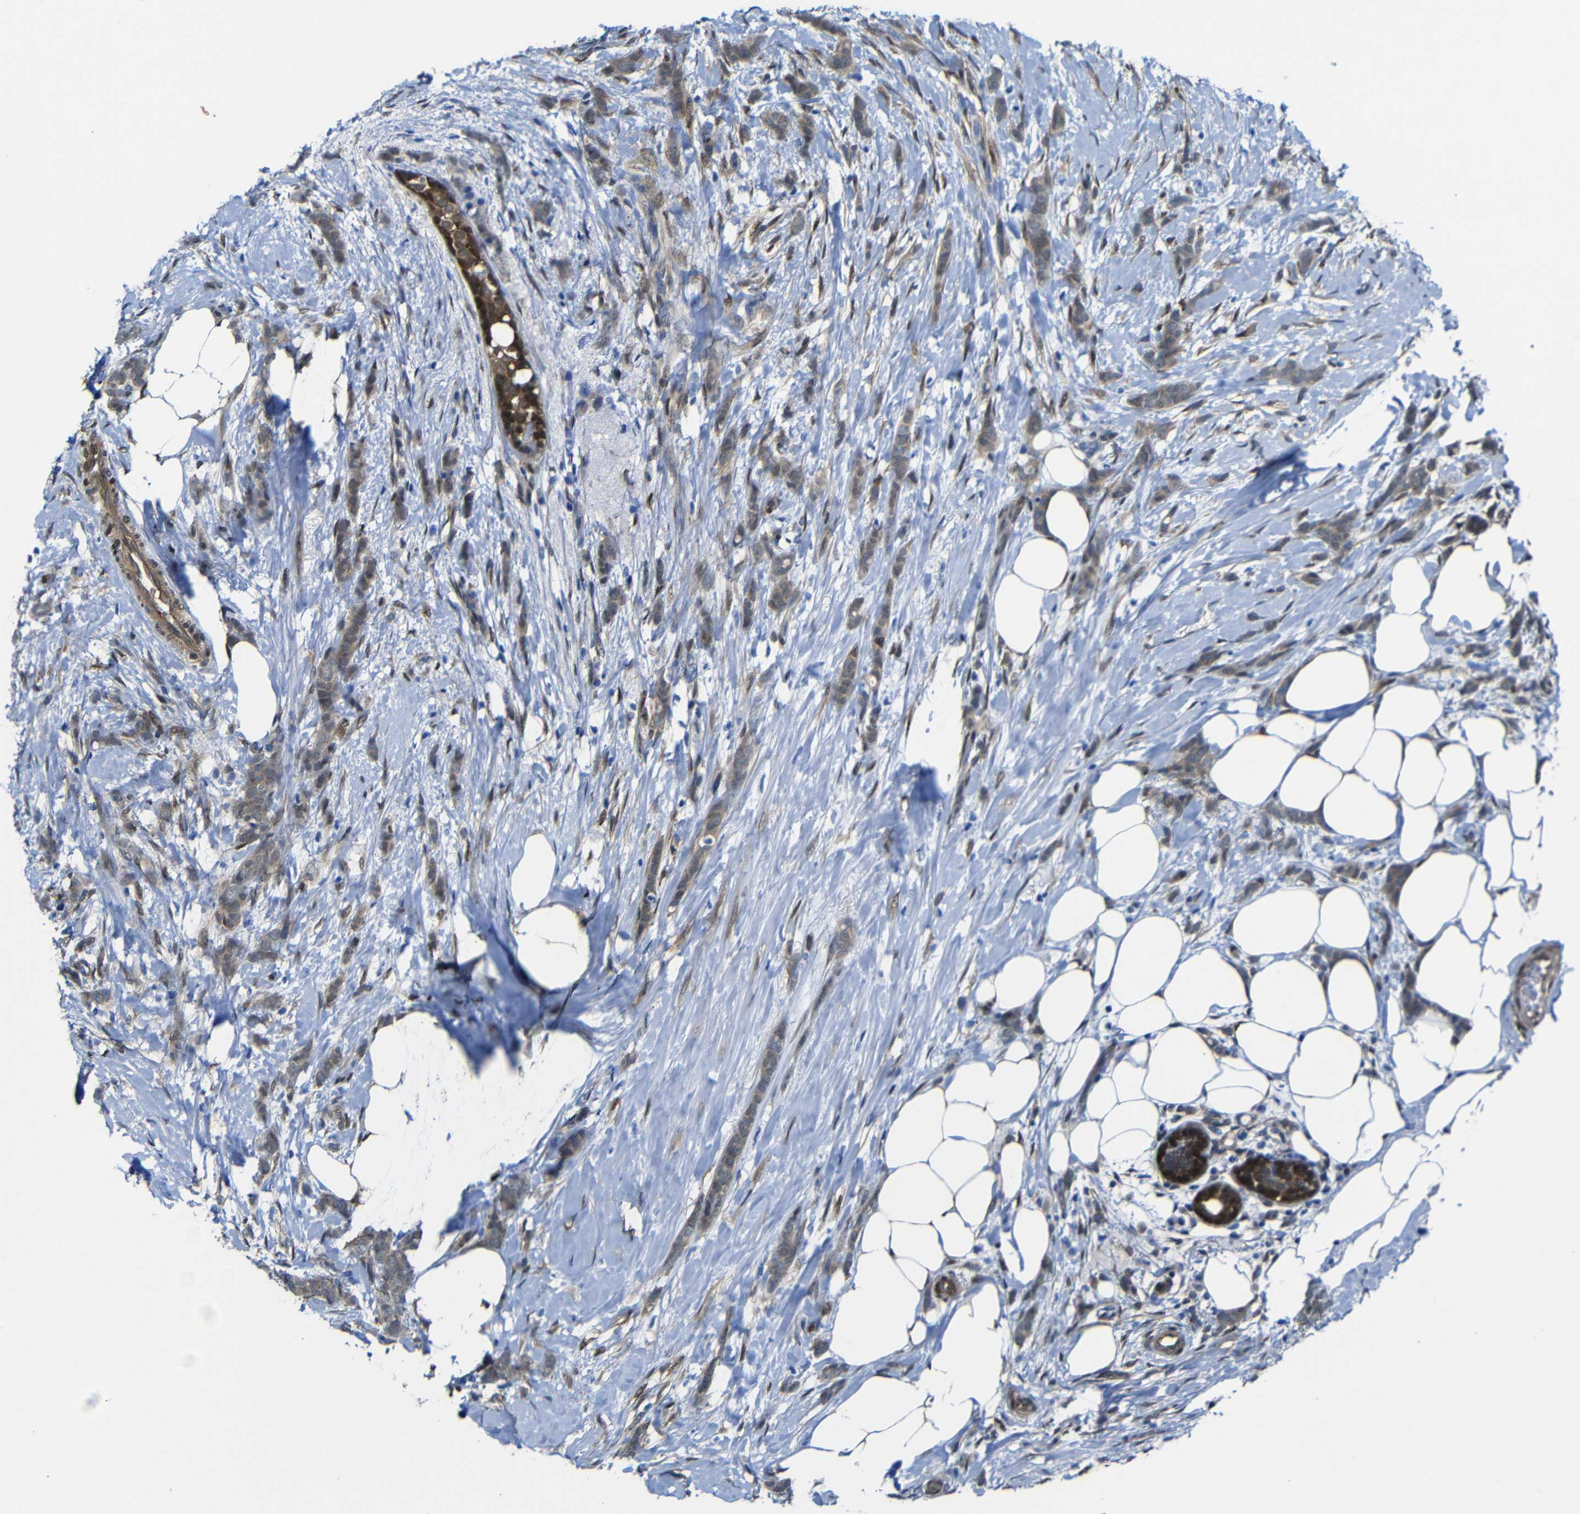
{"staining": {"intensity": "weak", "quantity": ">75%", "location": "cytoplasmic/membranous"}, "tissue": "breast cancer", "cell_type": "Tumor cells", "image_type": "cancer", "snomed": [{"axis": "morphology", "description": "Lobular carcinoma, in situ"}, {"axis": "morphology", "description": "Lobular carcinoma"}, {"axis": "topography", "description": "Breast"}], "caption": "Approximately >75% of tumor cells in human breast lobular carcinoma show weak cytoplasmic/membranous protein staining as visualized by brown immunohistochemical staining.", "gene": "YAP1", "patient": {"sex": "female", "age": 41}}